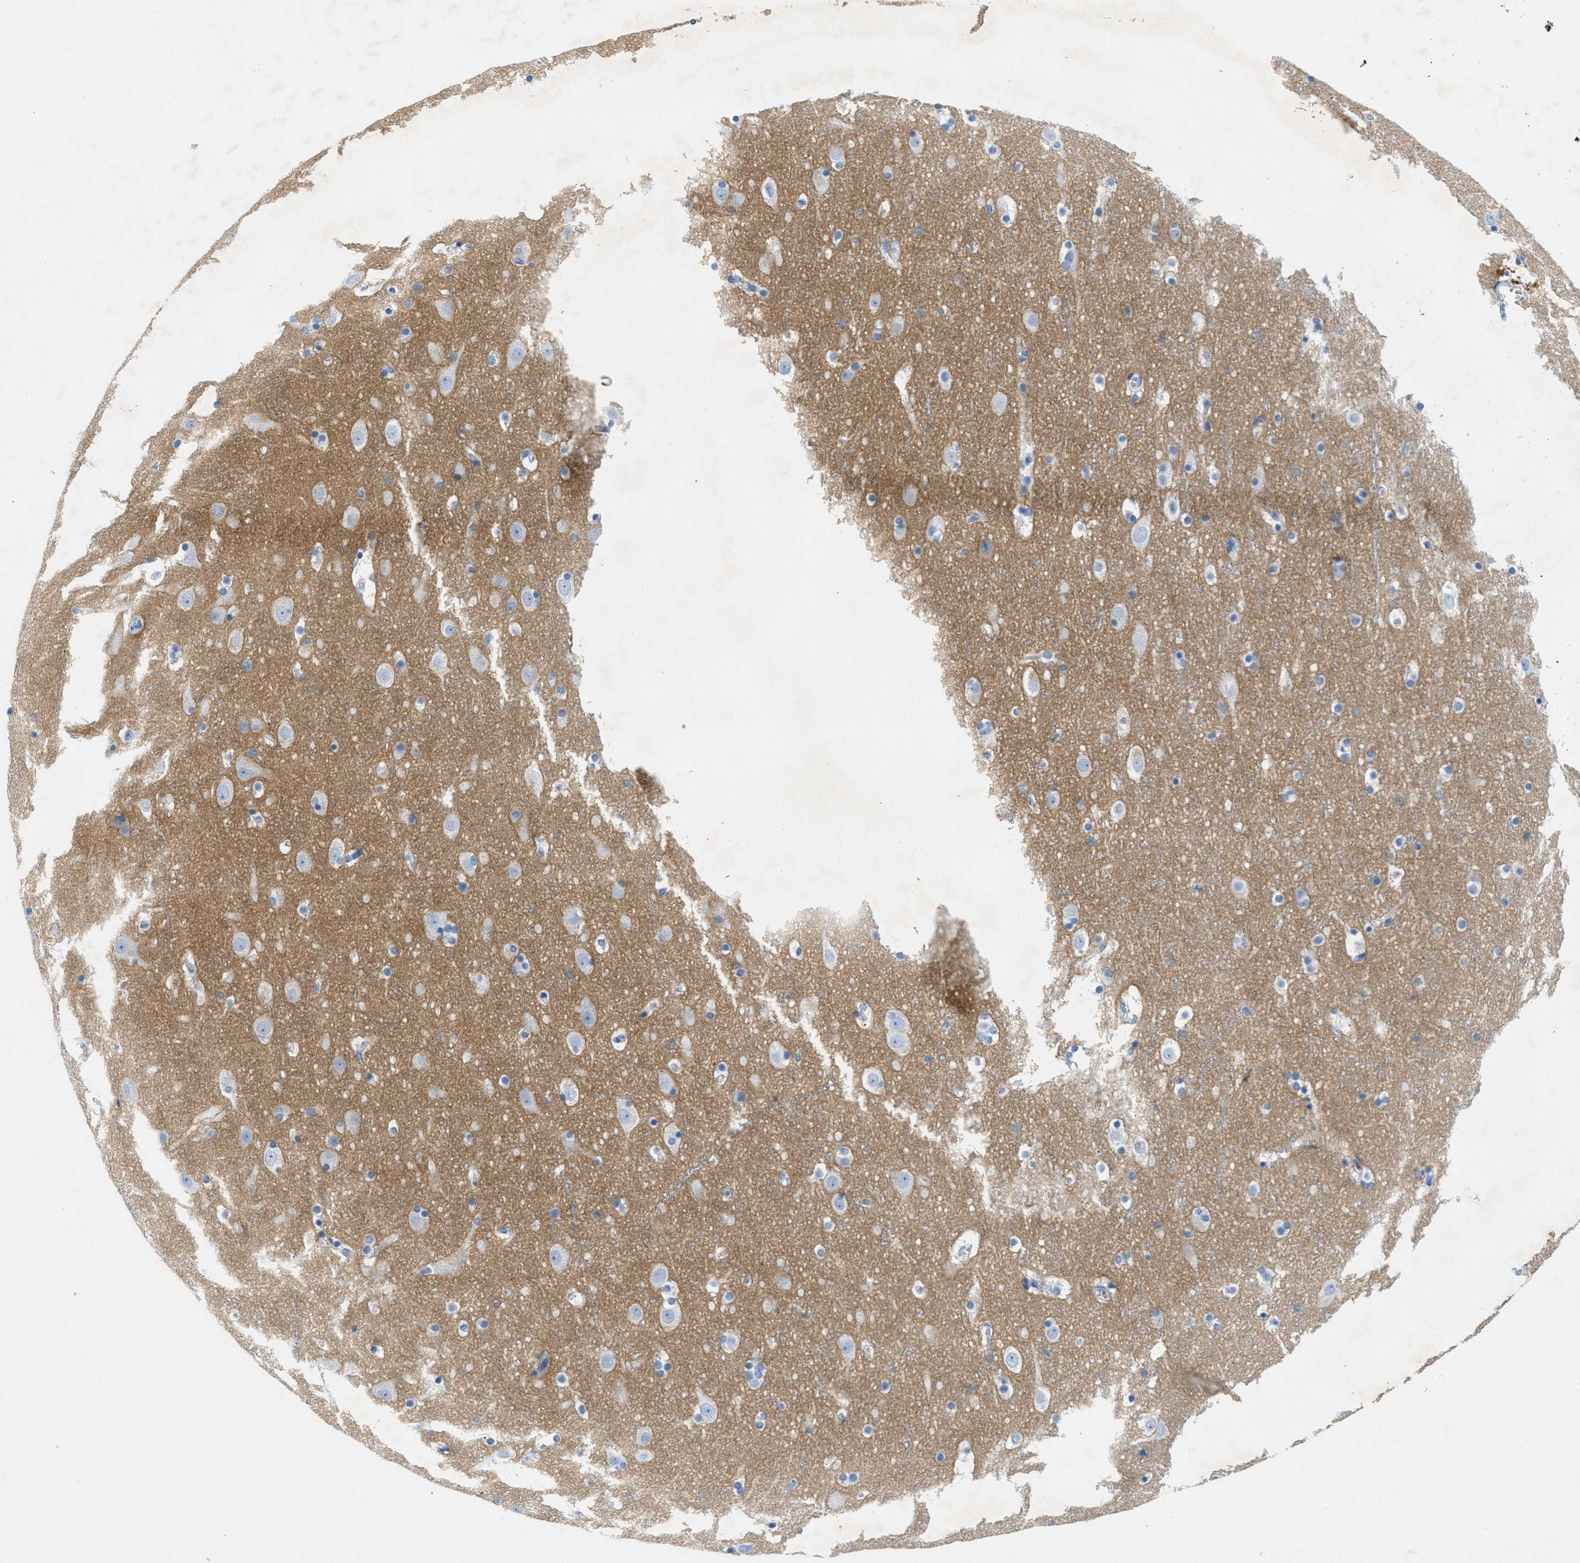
{"staining": {"intensity": "negative", "quantity": "none", "location": "none"}, "tissue": "cerebral cortex", "cell_type": "Endothelial cells", "image_type": "normal", "snomed": [{"axis": "morphology", "description": "Normal tissue, NOS"}, {"axis": "topography", "description": "Cerebral cortex"}], "caption": "Normal cerebral cortex was stained to show a protein in brown. There is no significant positivity in endothelial cells.", "gene": "GPM6A", "patient": {"sex": "male", "age": 45}}